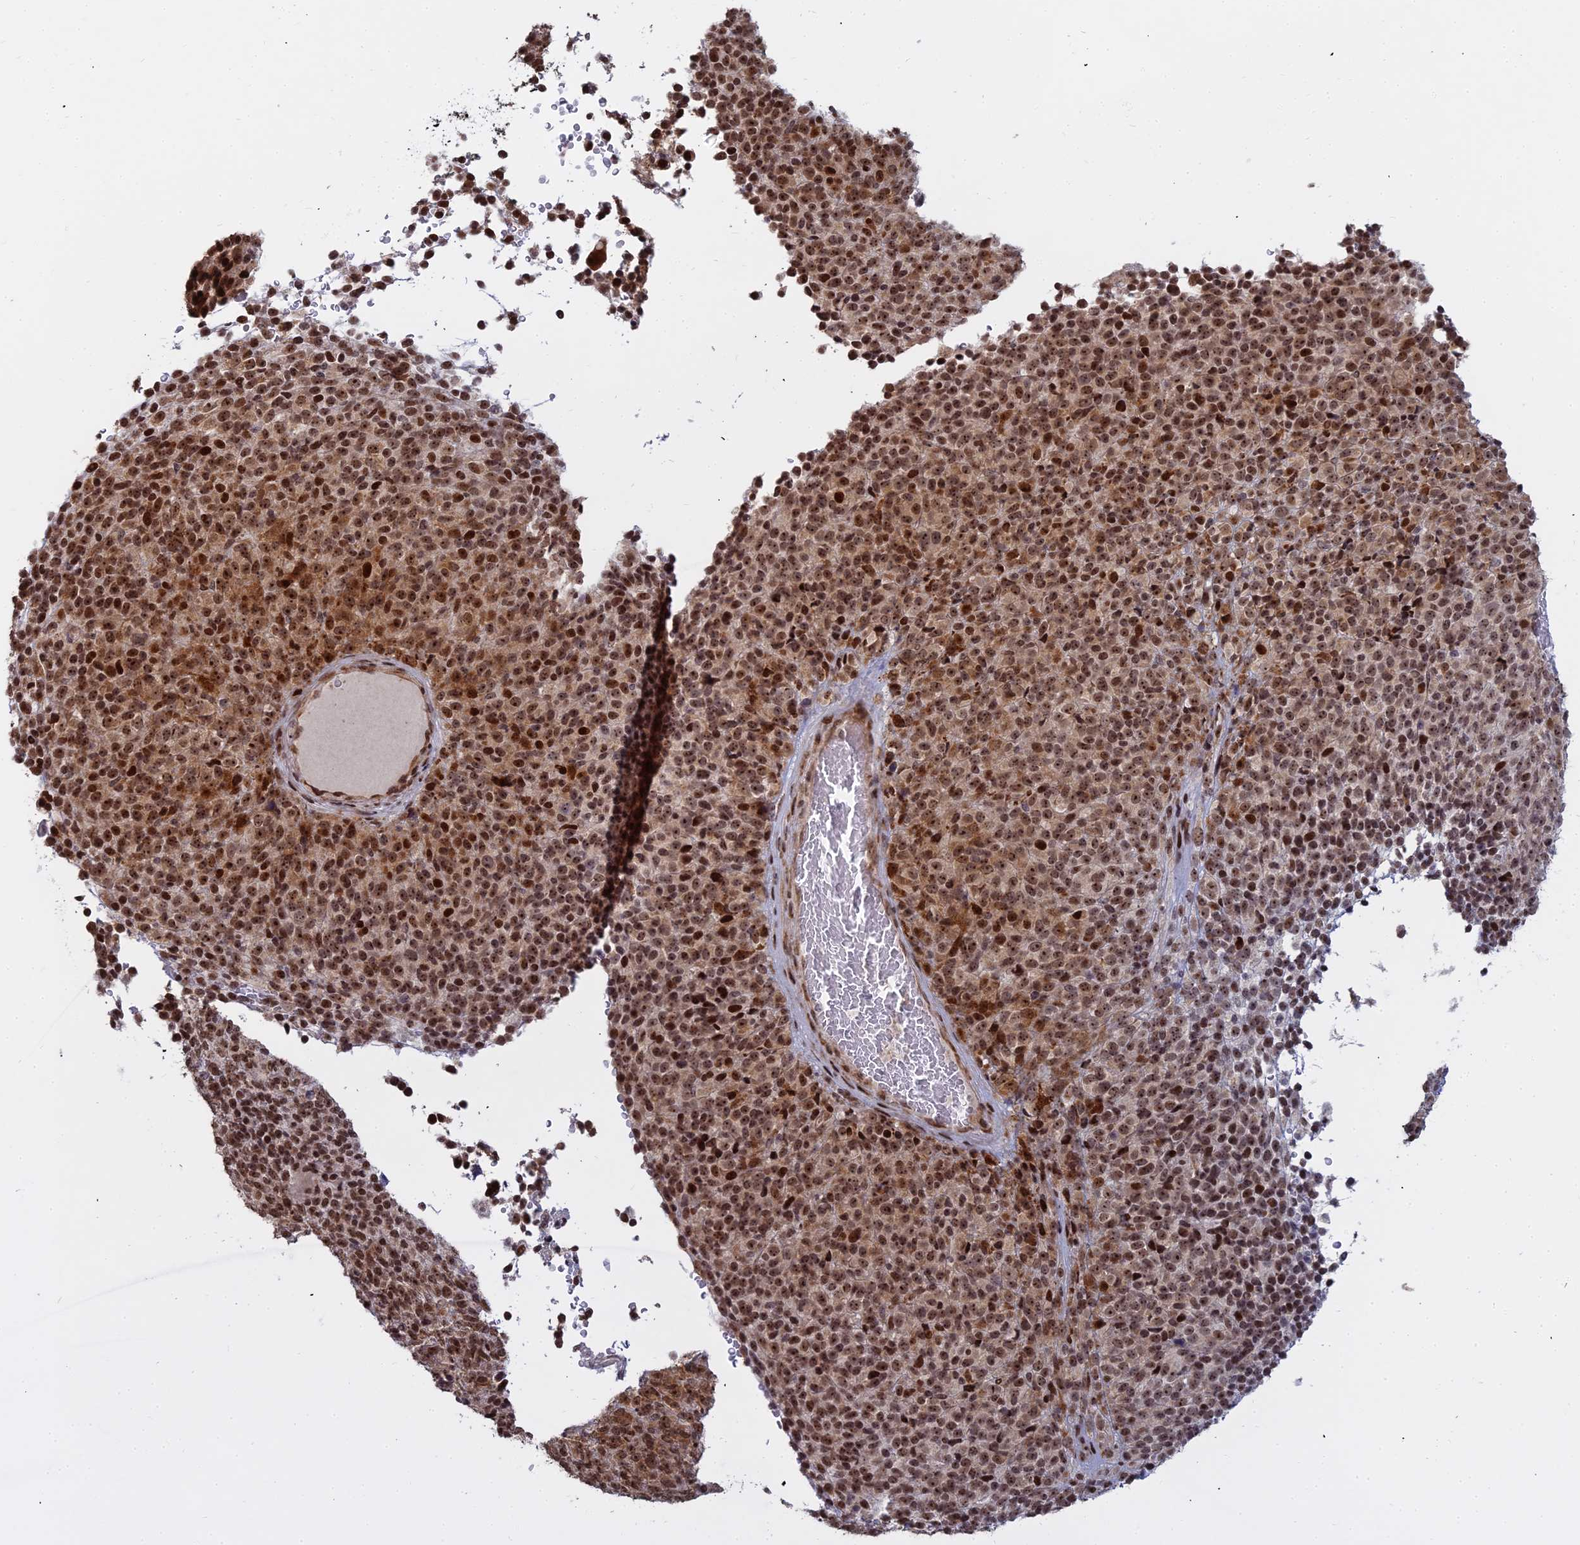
{"staining": {"intensity": "moderate", "quantity": ">75%", "location": "nuclear"}, "tissue": "melanoma", "cell_type": "Tumor cells", "image_type": "cancer", "snomed": [{"axis": "morphology", "description": "Malignant melanoma, Metastatic site"}, {"axis": "topography", "description": "Brain"}], "caption": "Protein expression by immunohistochemistry (IHC) demonstrates moderate nuclear expression in about >75% of tumor cells in malignant melanoma (metastatic site).", "gene": "ABCA2", "patient": {"sex": "female", "age": 56}}